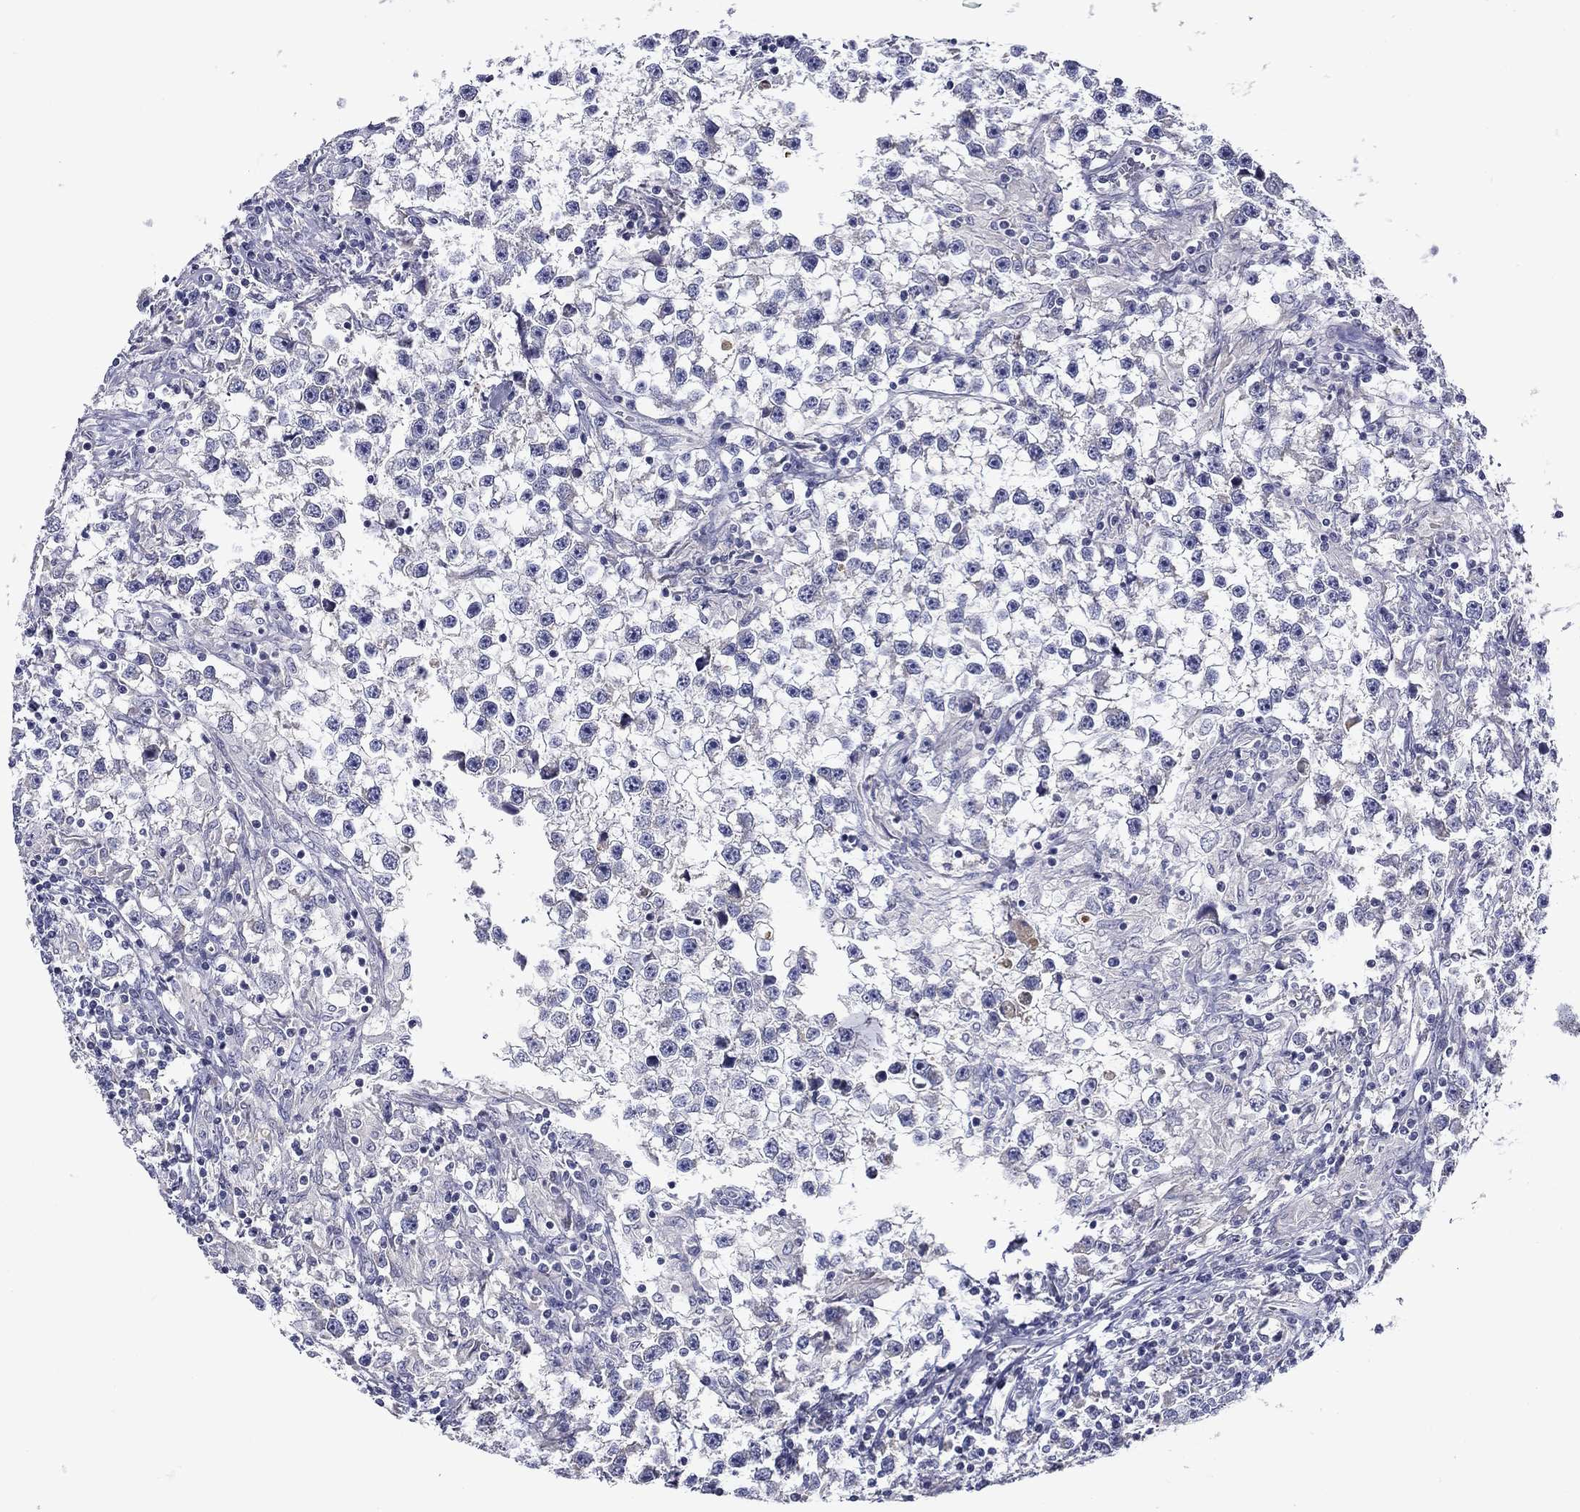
{"staining": {"intensity": "negative", "quantity": "none", "location": "none"}, "tissue": "testis cancer", "cell_type": "Tumor cells", "image_type": "cancer", "snomed": [{"axis": "morphology", "description": "Seminoma, NOS"}, {"axis": "topography", "description": "Testis"}], "caption": "Testis cancer (seminoma) was stained to show a protein in brown. There is no significant staining in tumor cells. Nuclei are stained in blue.", "gene": "SPATA7", "patient": {"sex": "male", "age": 59}}